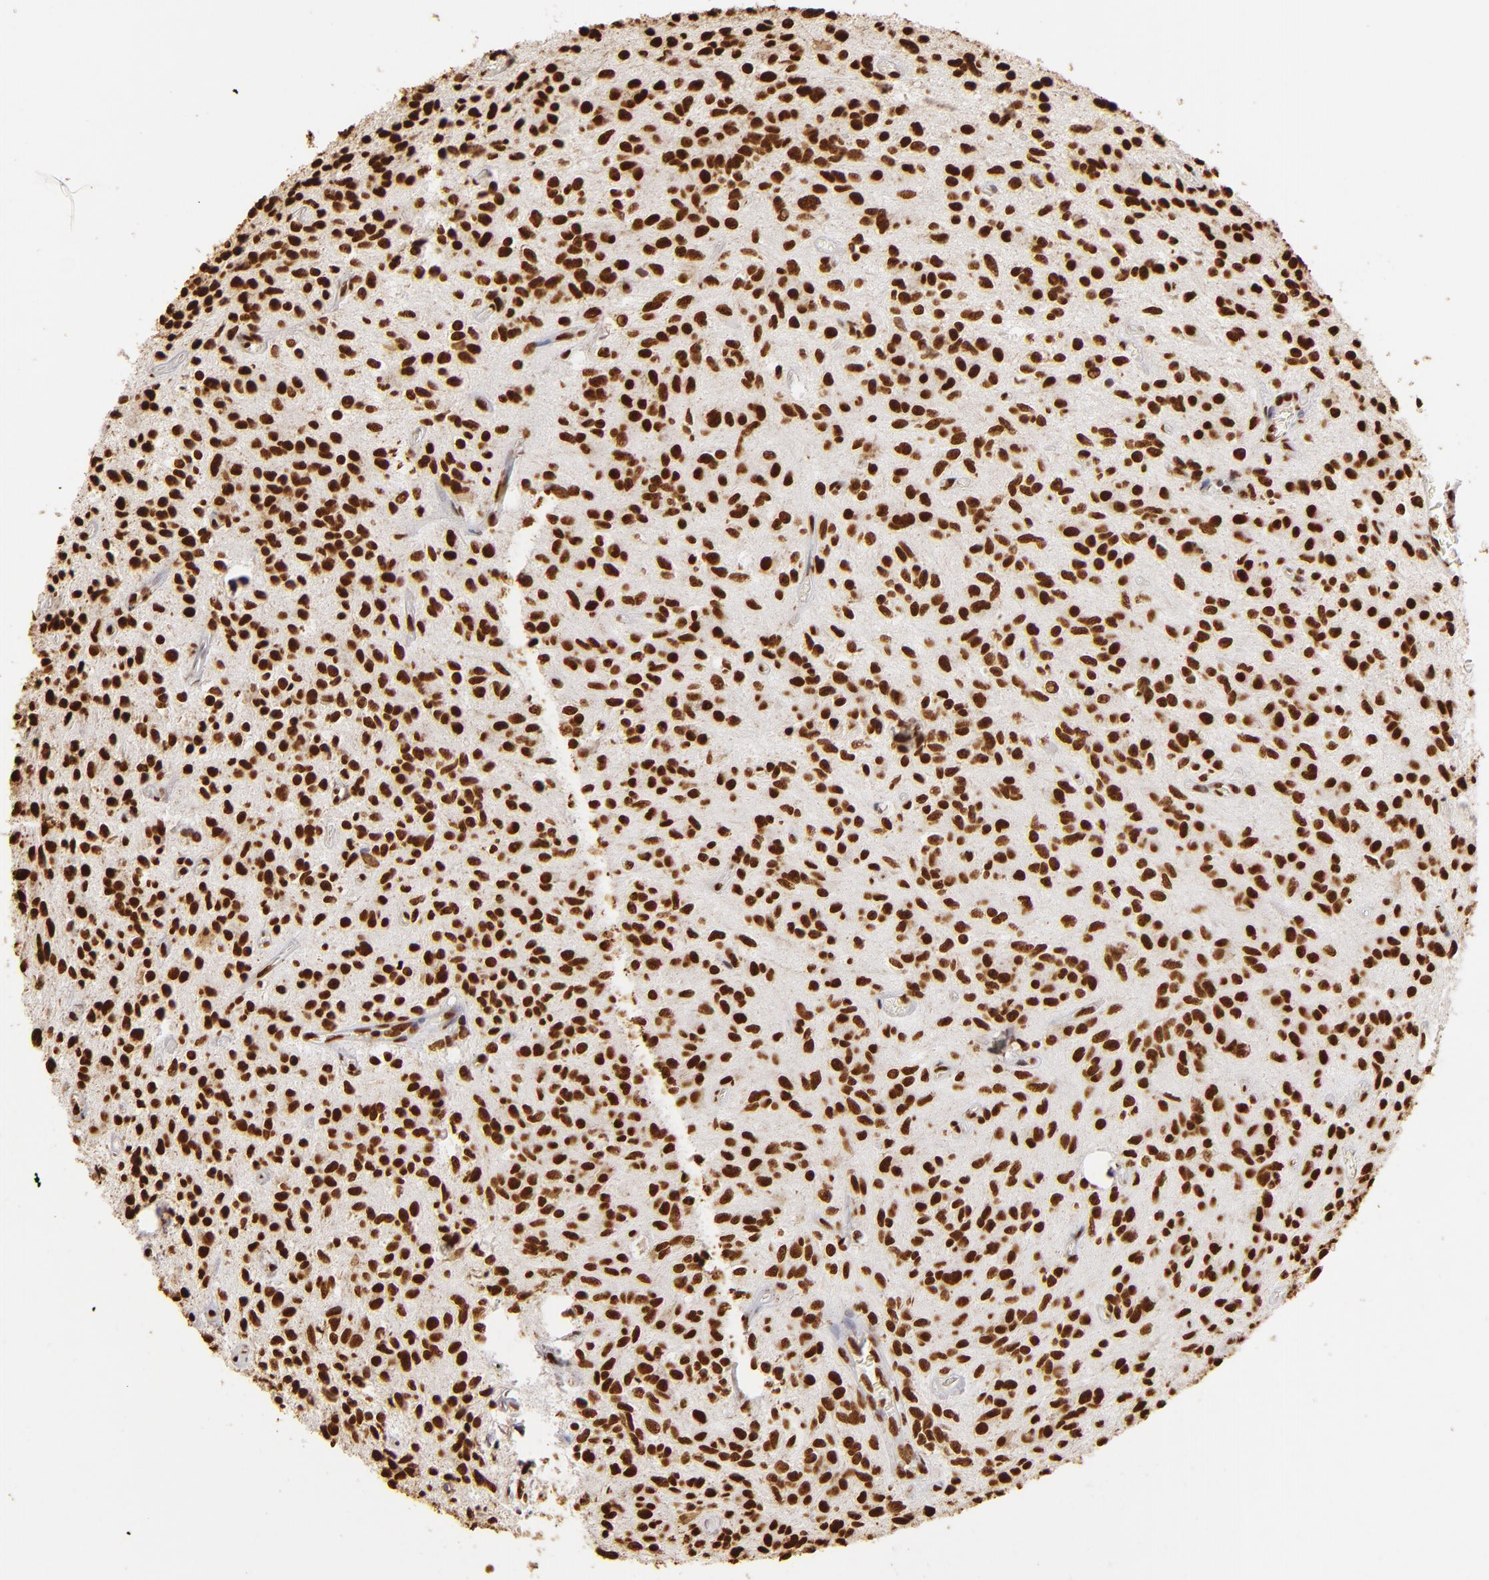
{"staining": {"intensity": "strong", "quantity": ">75%", "location": "nuclear"}, "tissue": "glioma", "cell_type": "Tumor cells", "image_type": "cancer", "snomed": [{"axis": "morphology", "description": "Glioma, malignant, Low grade"}, {"axis": "topography", "description": "Brain"}], "caption": "Strong nuclear protein expression is seen in about >75% of tumor cells in glioma. (DAB (3,3'-diaminobenzidine) IHC, brown staining for protein, blue staining for nuclei).", "gene": "ILF3", "patient": {"sex": "female", "age": 15}}